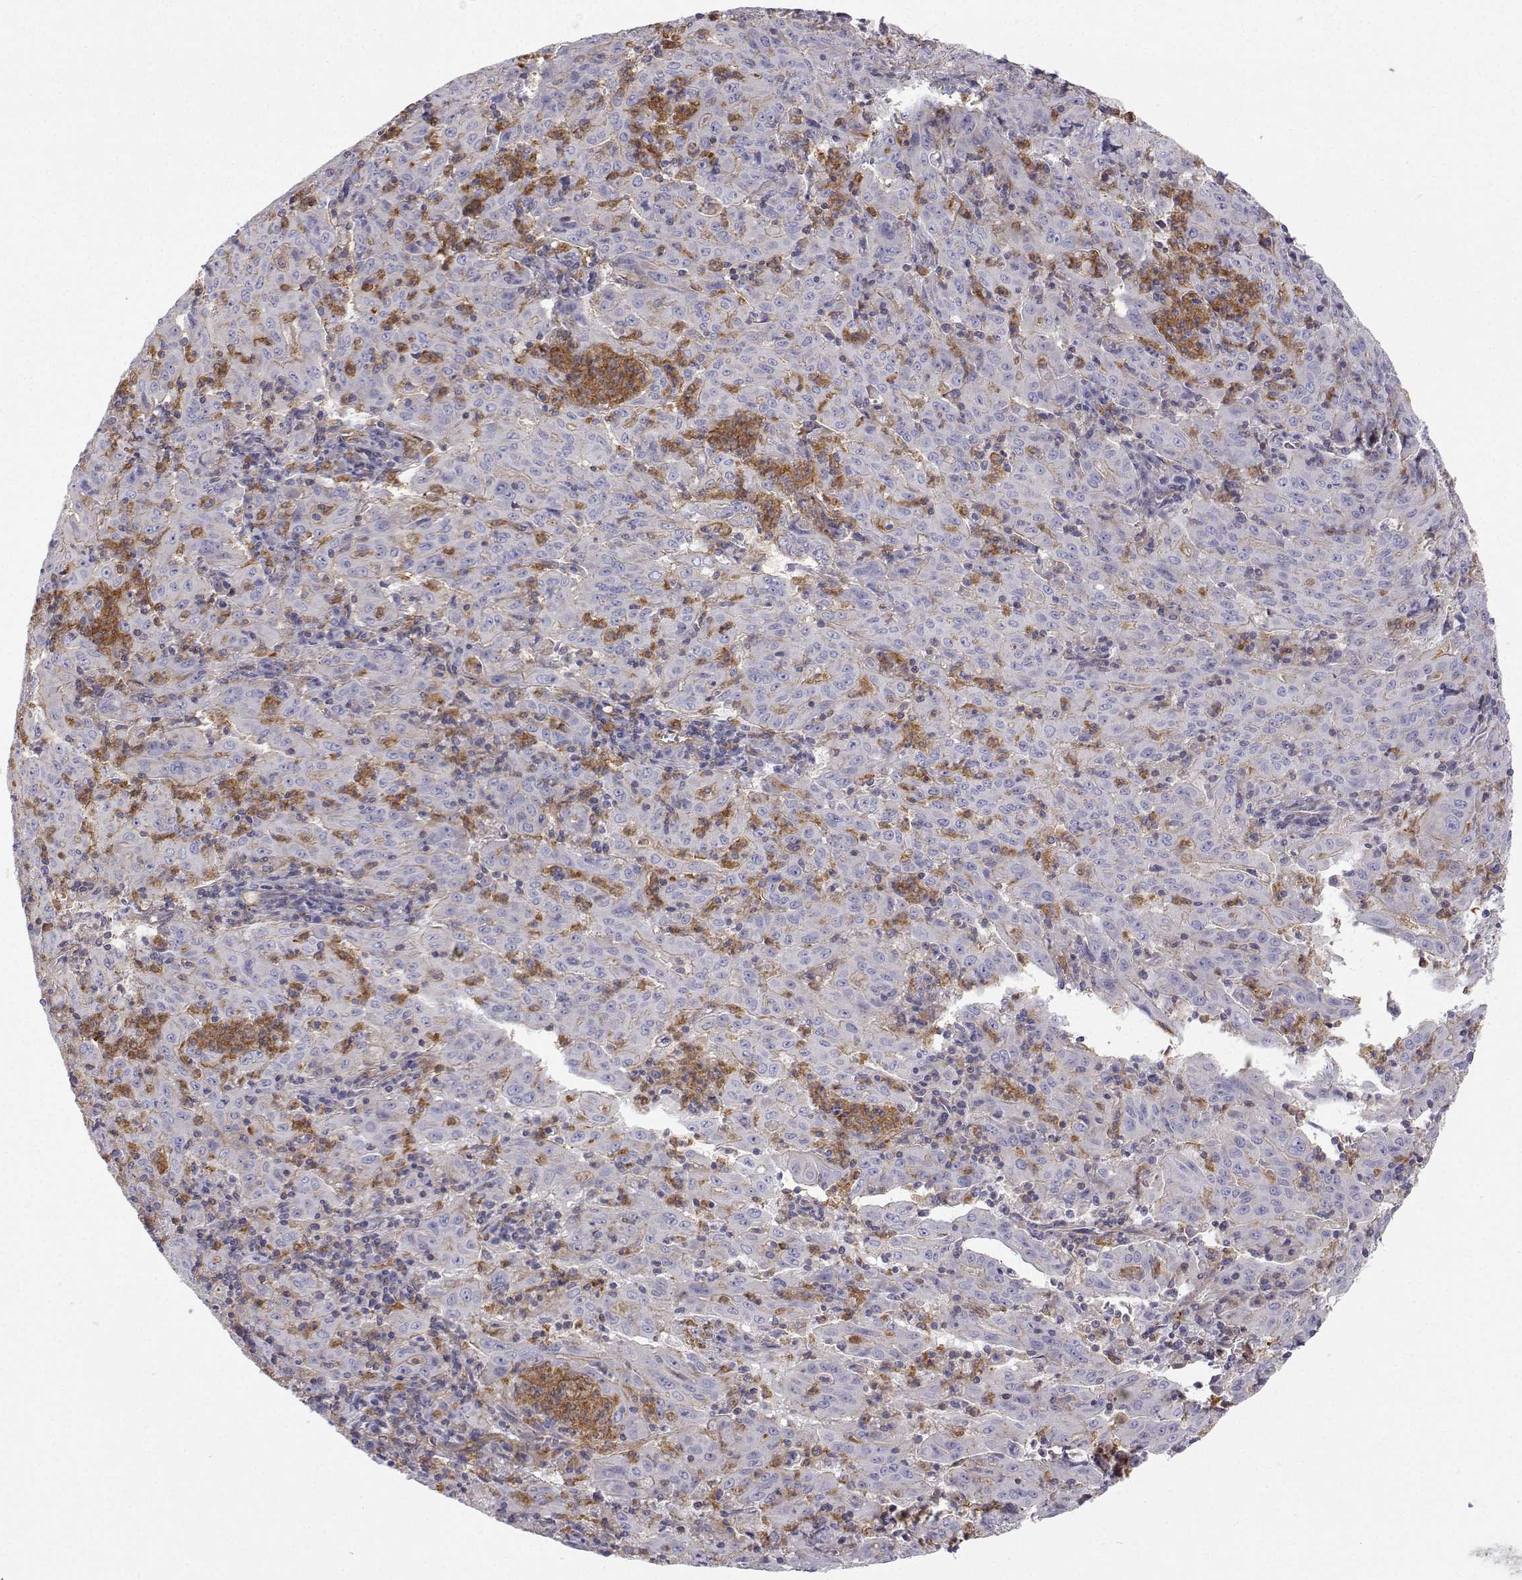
{"staining": {"intensity": "negative", "quantity": "none", "location": "none"}, "tissue": "pancreatic cancer", "cell_type": "Tumor cells", "image_type": "cancer", "snomed": [{"axis": "morphology", "description": "Adenocarcinoma, NOS"}, {"axis": "topography", "description": "Pancreas"}], "caption": "A histopathology image of pancreatic cancer (adenocarcinoma) stained for a protein exhibits no brown staining in tumor cells.", "gene": "MYH9", "patient": {"sex": "male", "age": 63}}